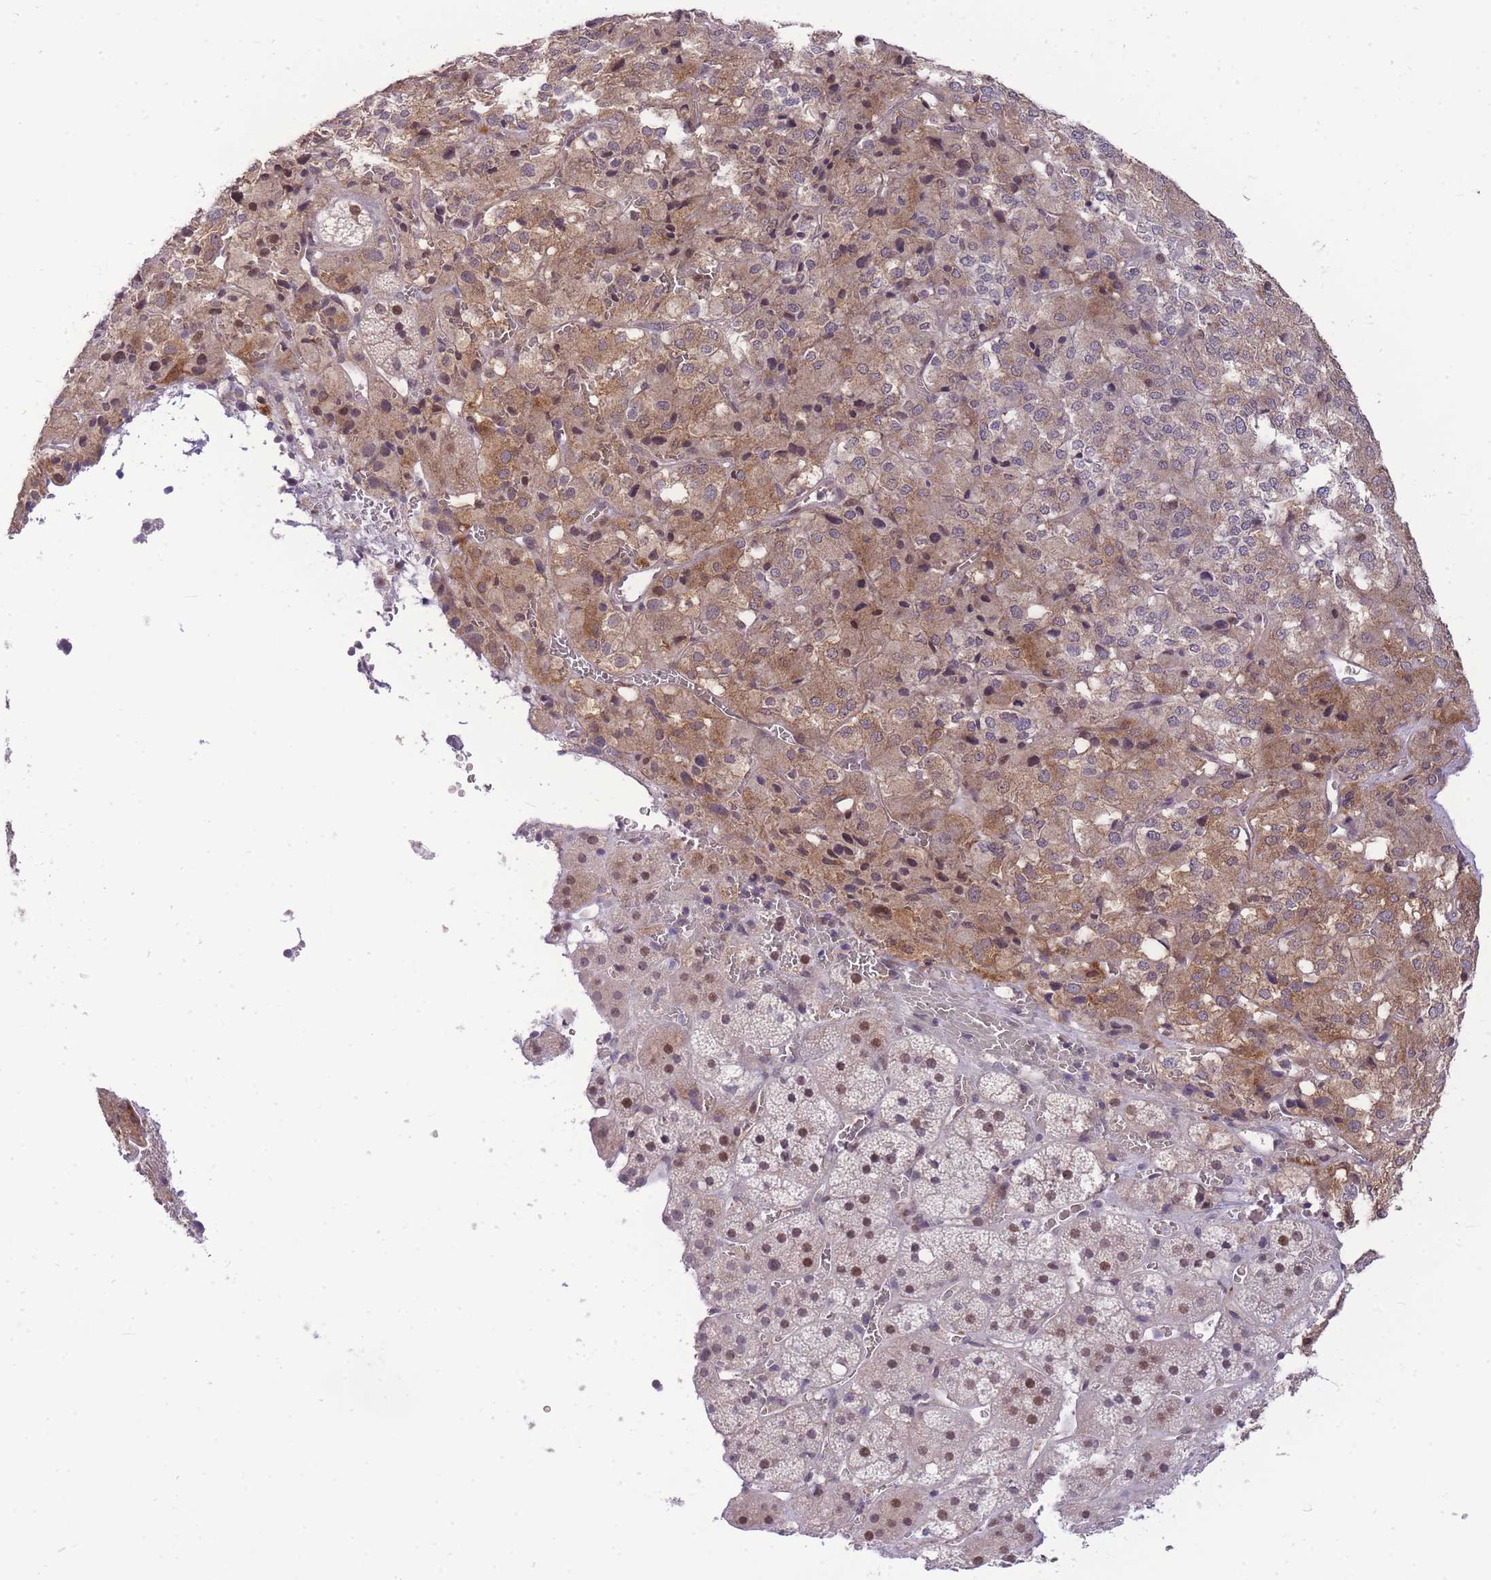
{"staining": {"intensity": "moderate", "quantity": ">75%", "location": "cytoplasmic/membranous,nuclear"}, "tissue": "adrenal gland", "cell_type": "Glandular cells", "image_type": "normal", "snomed": [{"axis": "morphology", "description": "Normal tissue, NOS"}, {"axis": "topography", "description": "Adrenal gland"}], "caption": "Brown immunohistochemical staining in unremarkable adrenal gland shows moderate cytoplasmic/membranous,nuclear positivity in approximately >75% of glandular cells.", "gene": "STK39", "patient": {"sex": "female", "age": 44}}